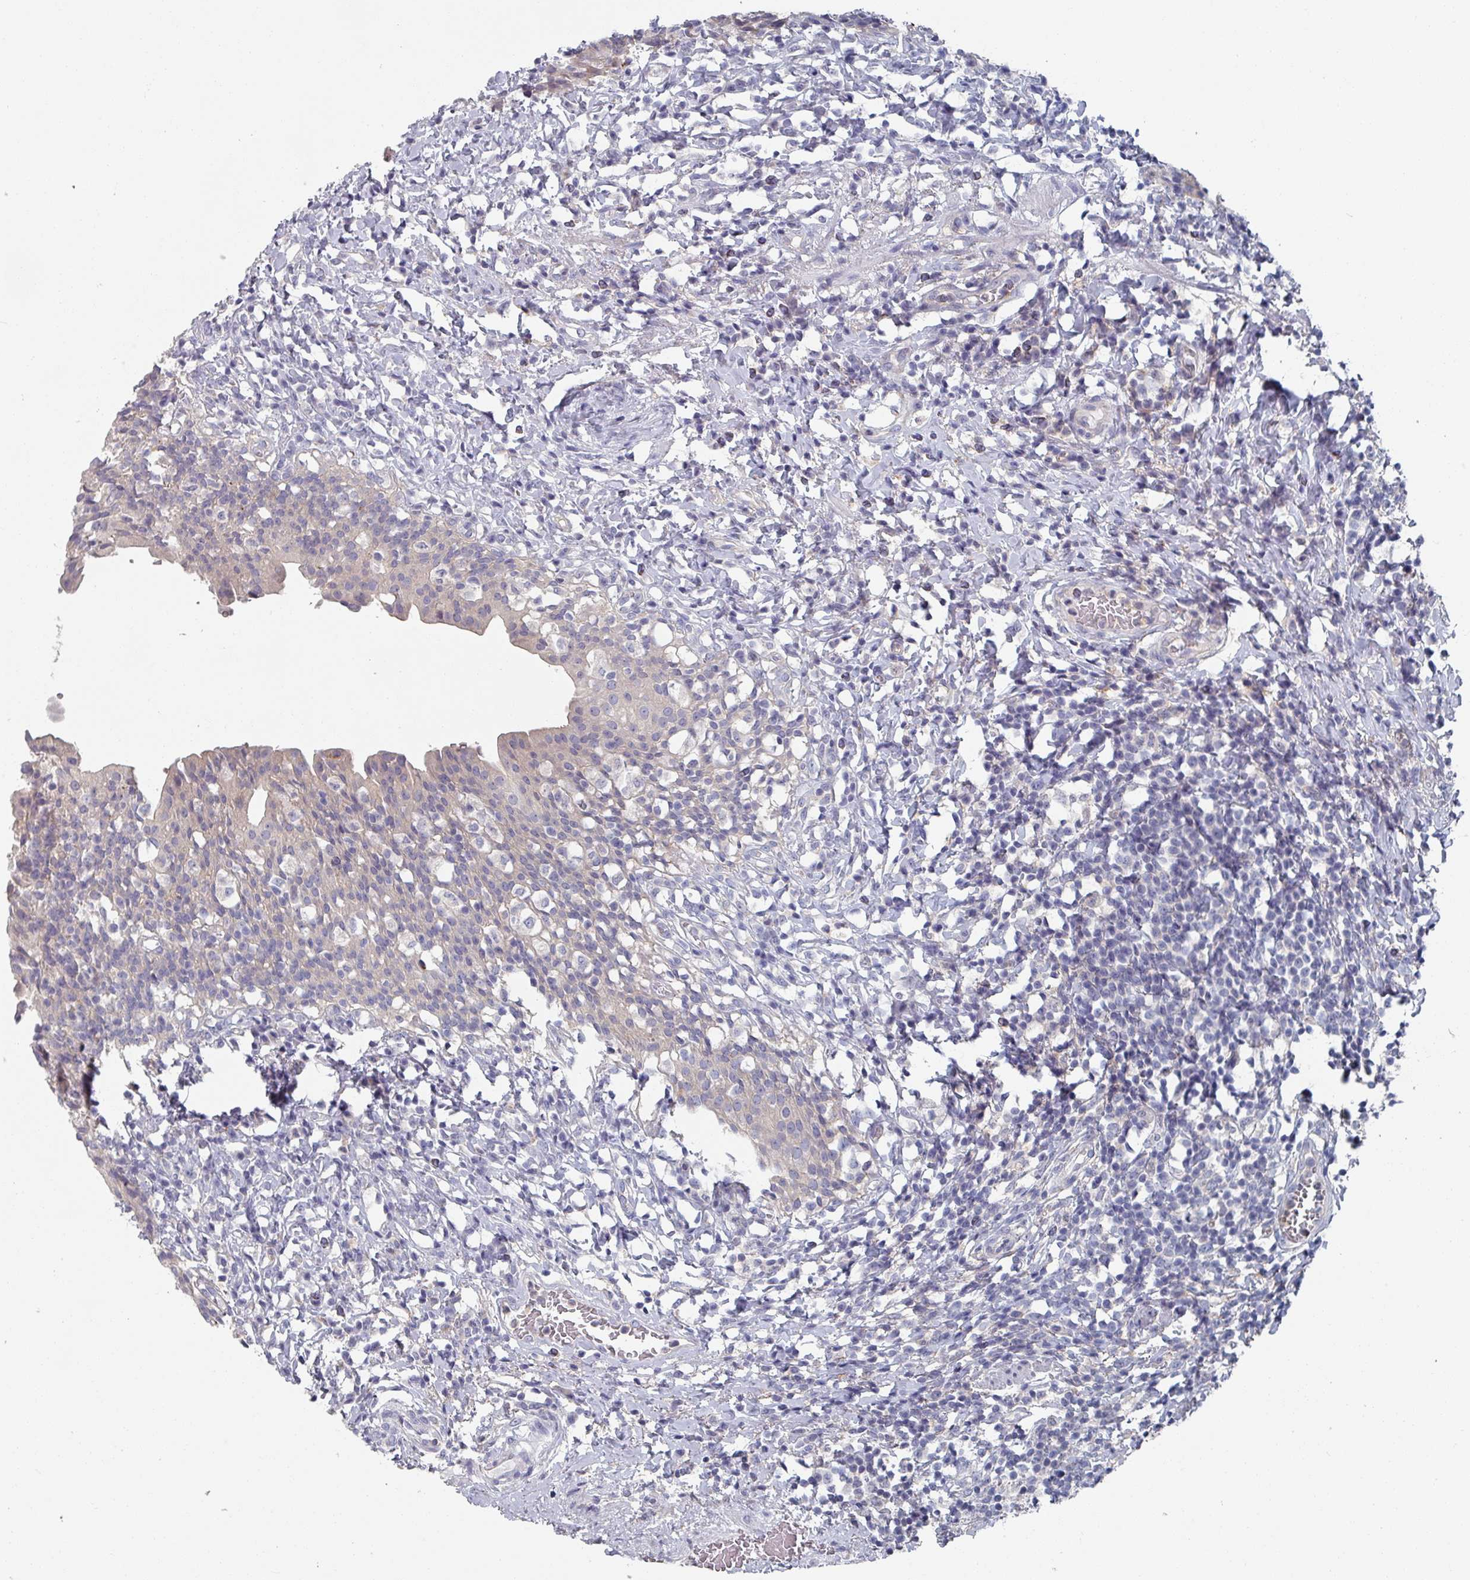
{"staining": {"intensity": "weak", "quantity": "25%-75%", "location": "cytoplasmic/membranous"}, "tissue": "urinary bladder", "cell_type": "Urothelial cells", "image_type": "normal", "snomed": [{"axis": "morphology", "description": "Normal tissue, NOS"}, {"axis": "morphology", "description": "Inflammation, NOS"}, {"axis": "topography", "description": "Urinary bladder"}], "caption": "Immunohistochemical staining of unremarkable urinary bladder displays weak cytoplasmic/membranous protein expression in approximately 25%-75% of urothelial cells. (brown staining indicates protein expression, while blue staining denotes nuclei).", "gene": "EFL1", "patient": {"sex": "male", "age": 64}}